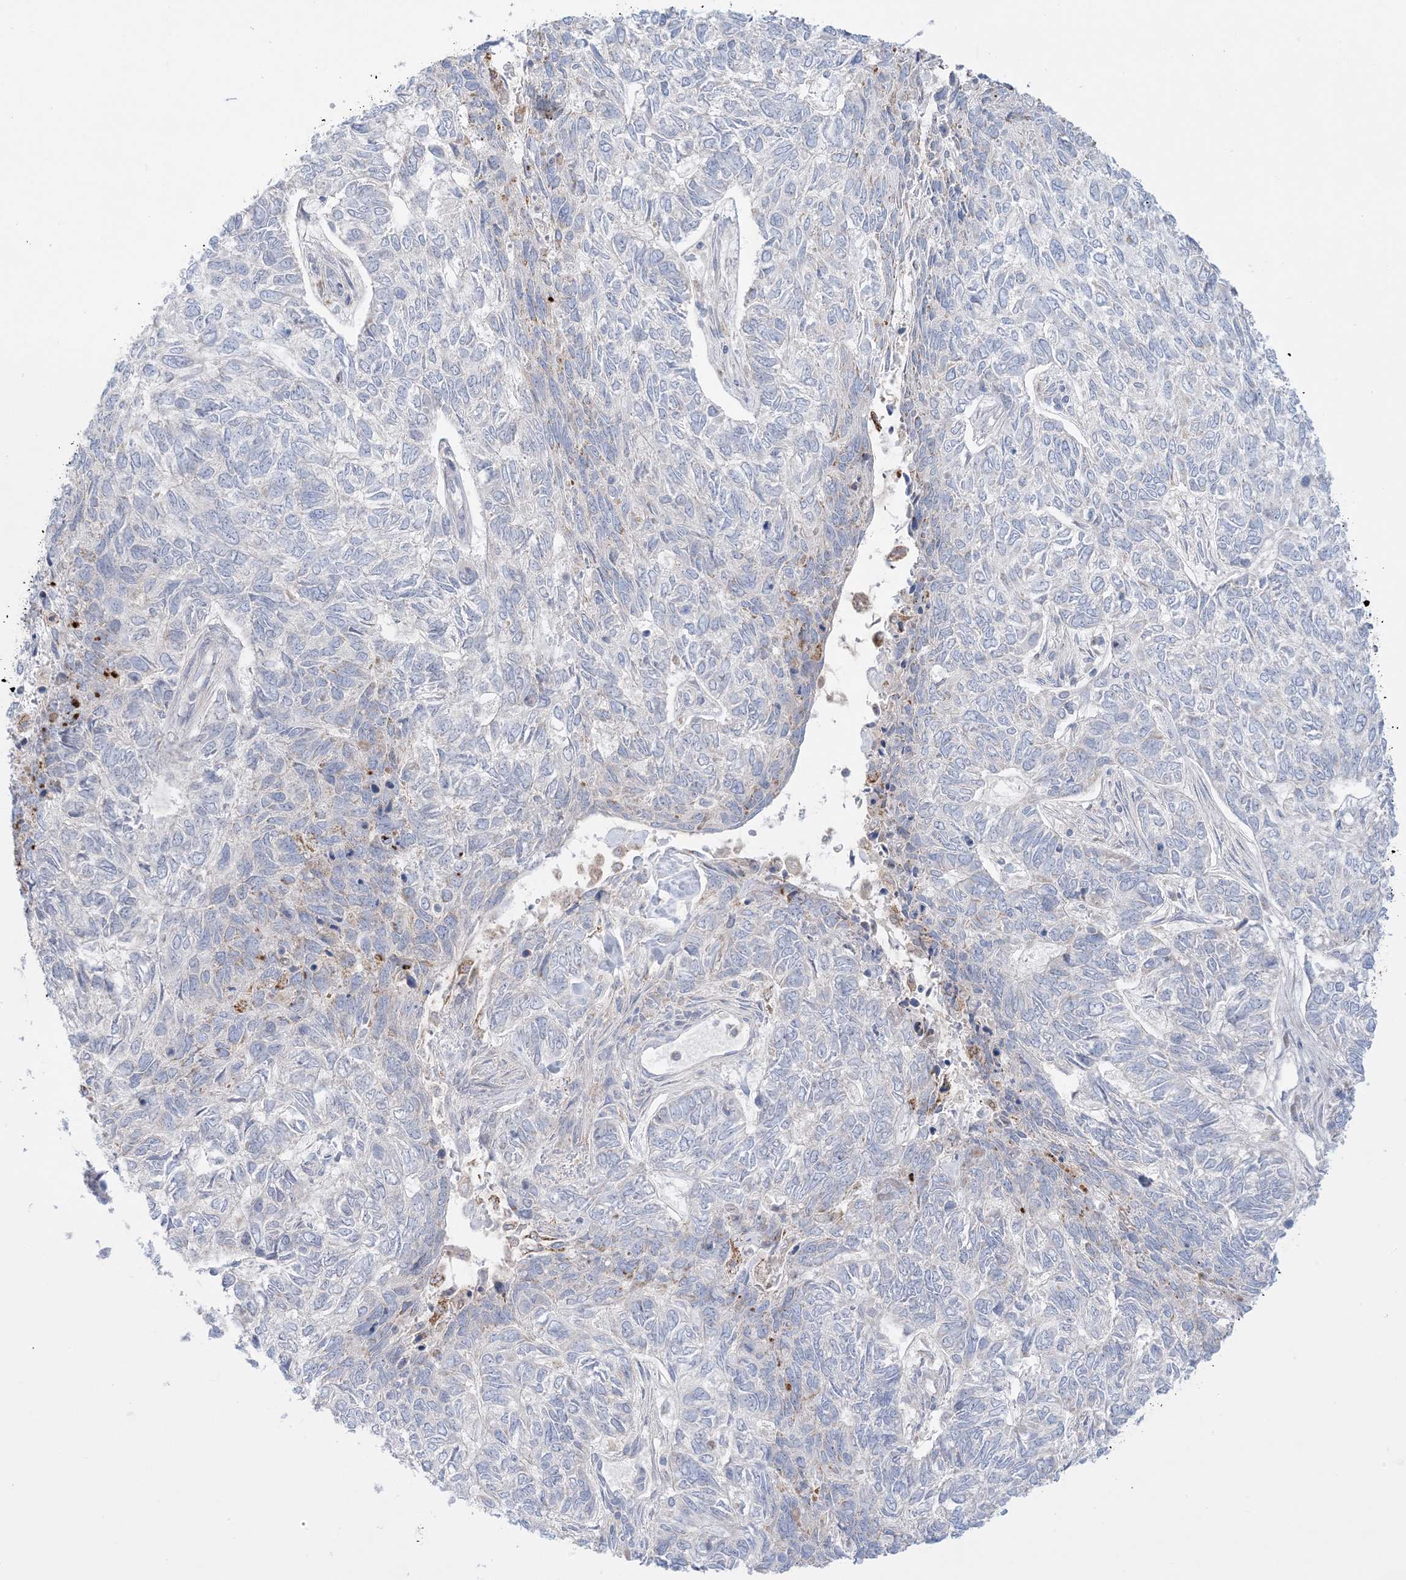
{"staining": {"intensity": "negative", "quantity": "none", "location": "none"}, "tissue": "skin cancer", "cell_type": "Tumor cells", "image_type": "cancer", "snomed": [{"axis": "morphology", "description": "Basal cell carcinoma"}, {"axis": "topography", "description": "Skin"}], "caption": "A photomicrograph of skin cancer (basal cell carcinoma) stained for a protein exhibits no brown staining in tumor cells. (DAB (3,3'-diaminobenzidine) immunohistochemistry visualized using brightfield microscopy, high magnification).", "gene": "KCTD6", "patient": {"sex": "female", "age": 65}}